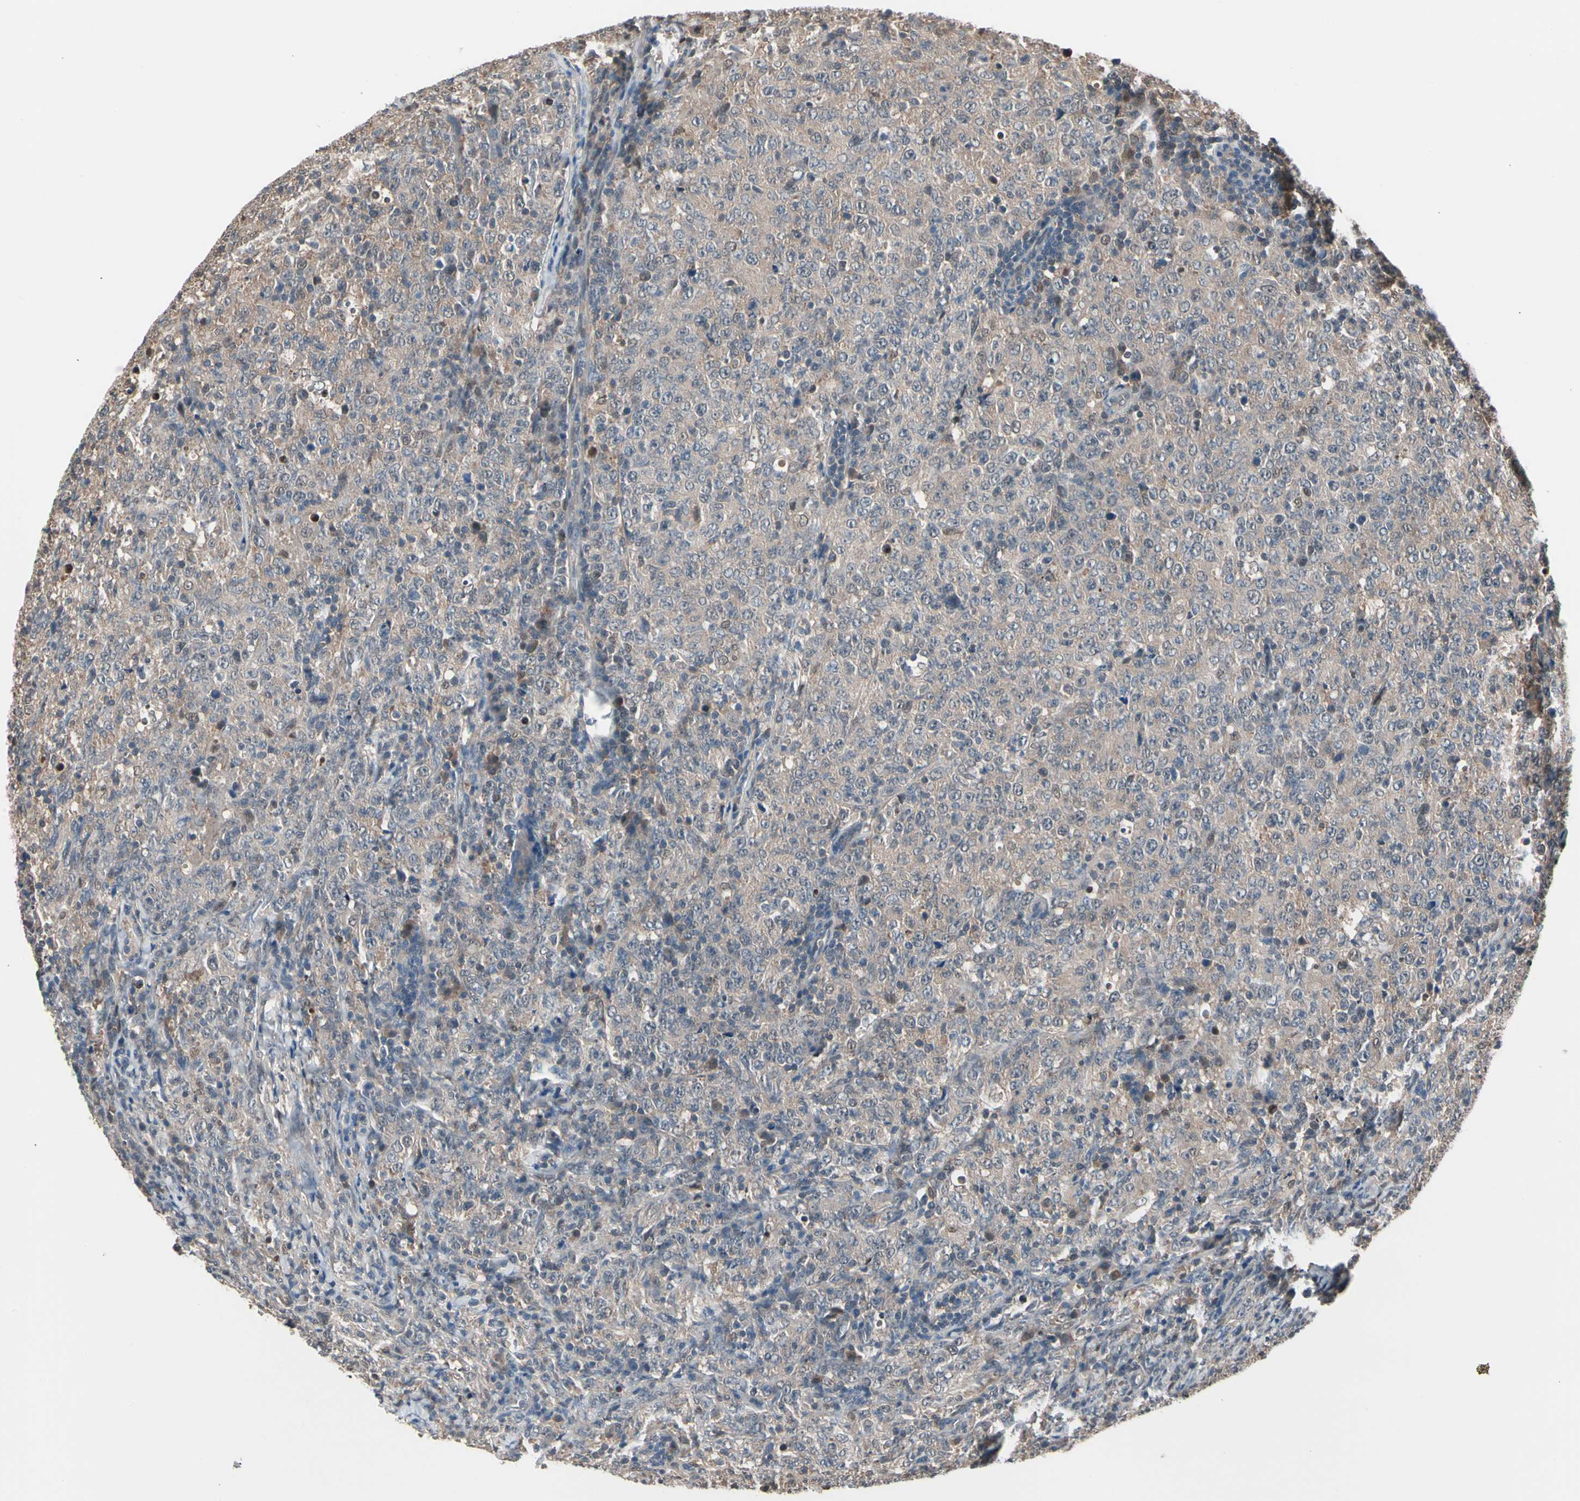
{"staining": {"intensity": "weak", "quantity": ">75%", "location": "cytoplasmic/membranous"}, "tissue": "lymphoma", "cell_type": "Tumor cells", "image_type": "cancer", "snomed": [{"axis": "morphology", "description": "Malignant lymphoma, non-Hodgkin's type, High grade"}, {"axis": "topography", "description": "Tonsil"}], "caption": "Immunohistochemical staining of human high-grade malignant lymphoma, non-Hodgkin's type demonstrates low levels of weak cytoplasmic/membranous positivity in about >75% of tumor cells.", "gene": "PSMA2", "patient": {"sex": "female", "age": 36}}